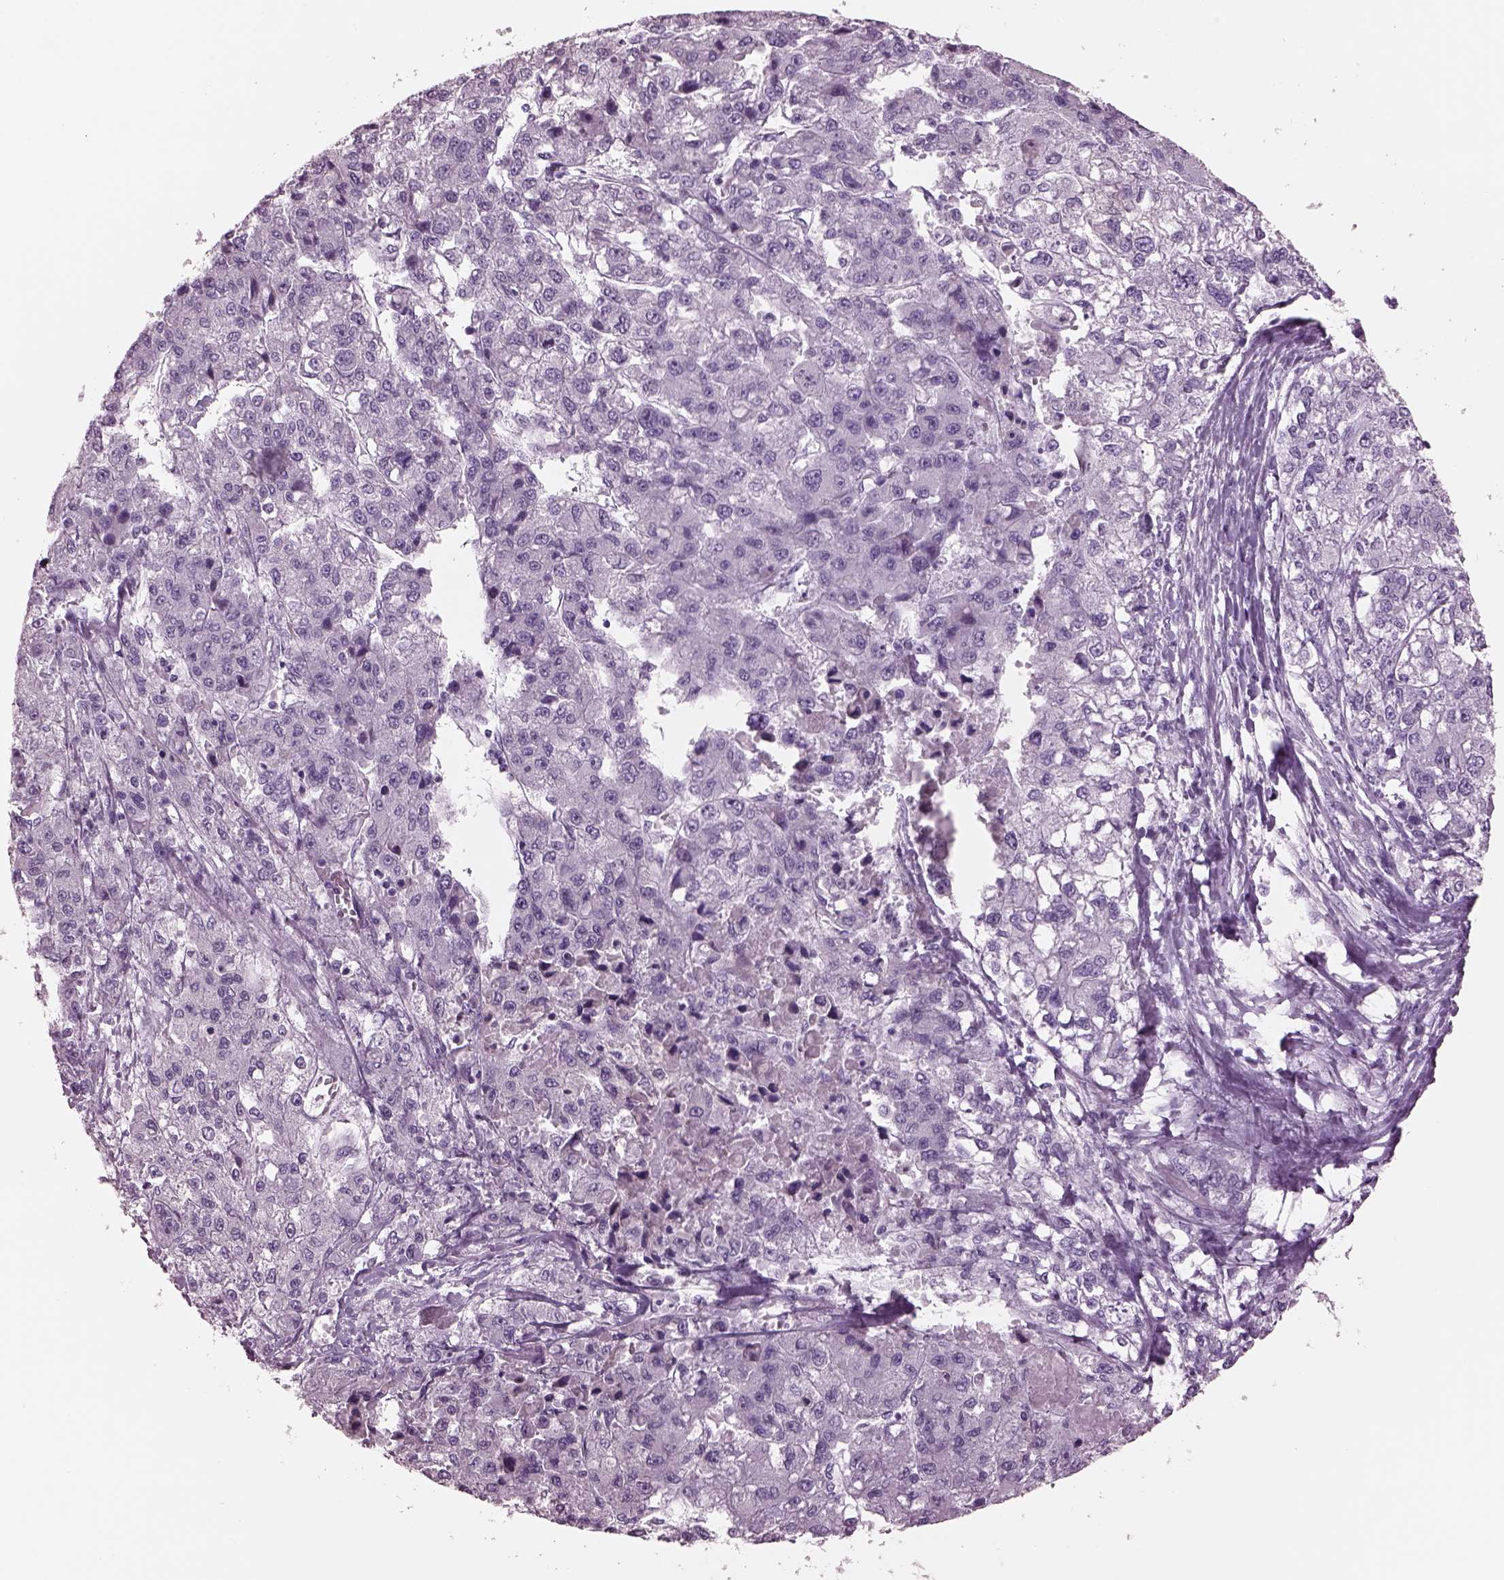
{"staining": {"intensity": "negative", "quantity": "none", "location": "none"}, "tissue": "liver cancer", "cell_type": "Tumor cells", "image_type": "cancer", "snomed": [{"axis": "morphology", "description": "Carcinoma, Hepatocellular, NOS"}, {"axis": "topography", "description": "Liver"}], "caption": "Immunohistochemistry (IHC) of liver cancer reveals no positivity in tumor cells. (Stains: DAB (3,3'-diaminobenzidine) IHC with hematoxylin counter stain, Microscopy: brightfield microscopy at high magnification).", "gene": "CYLC1", "patient": {"sex": "male", "age": 56}}